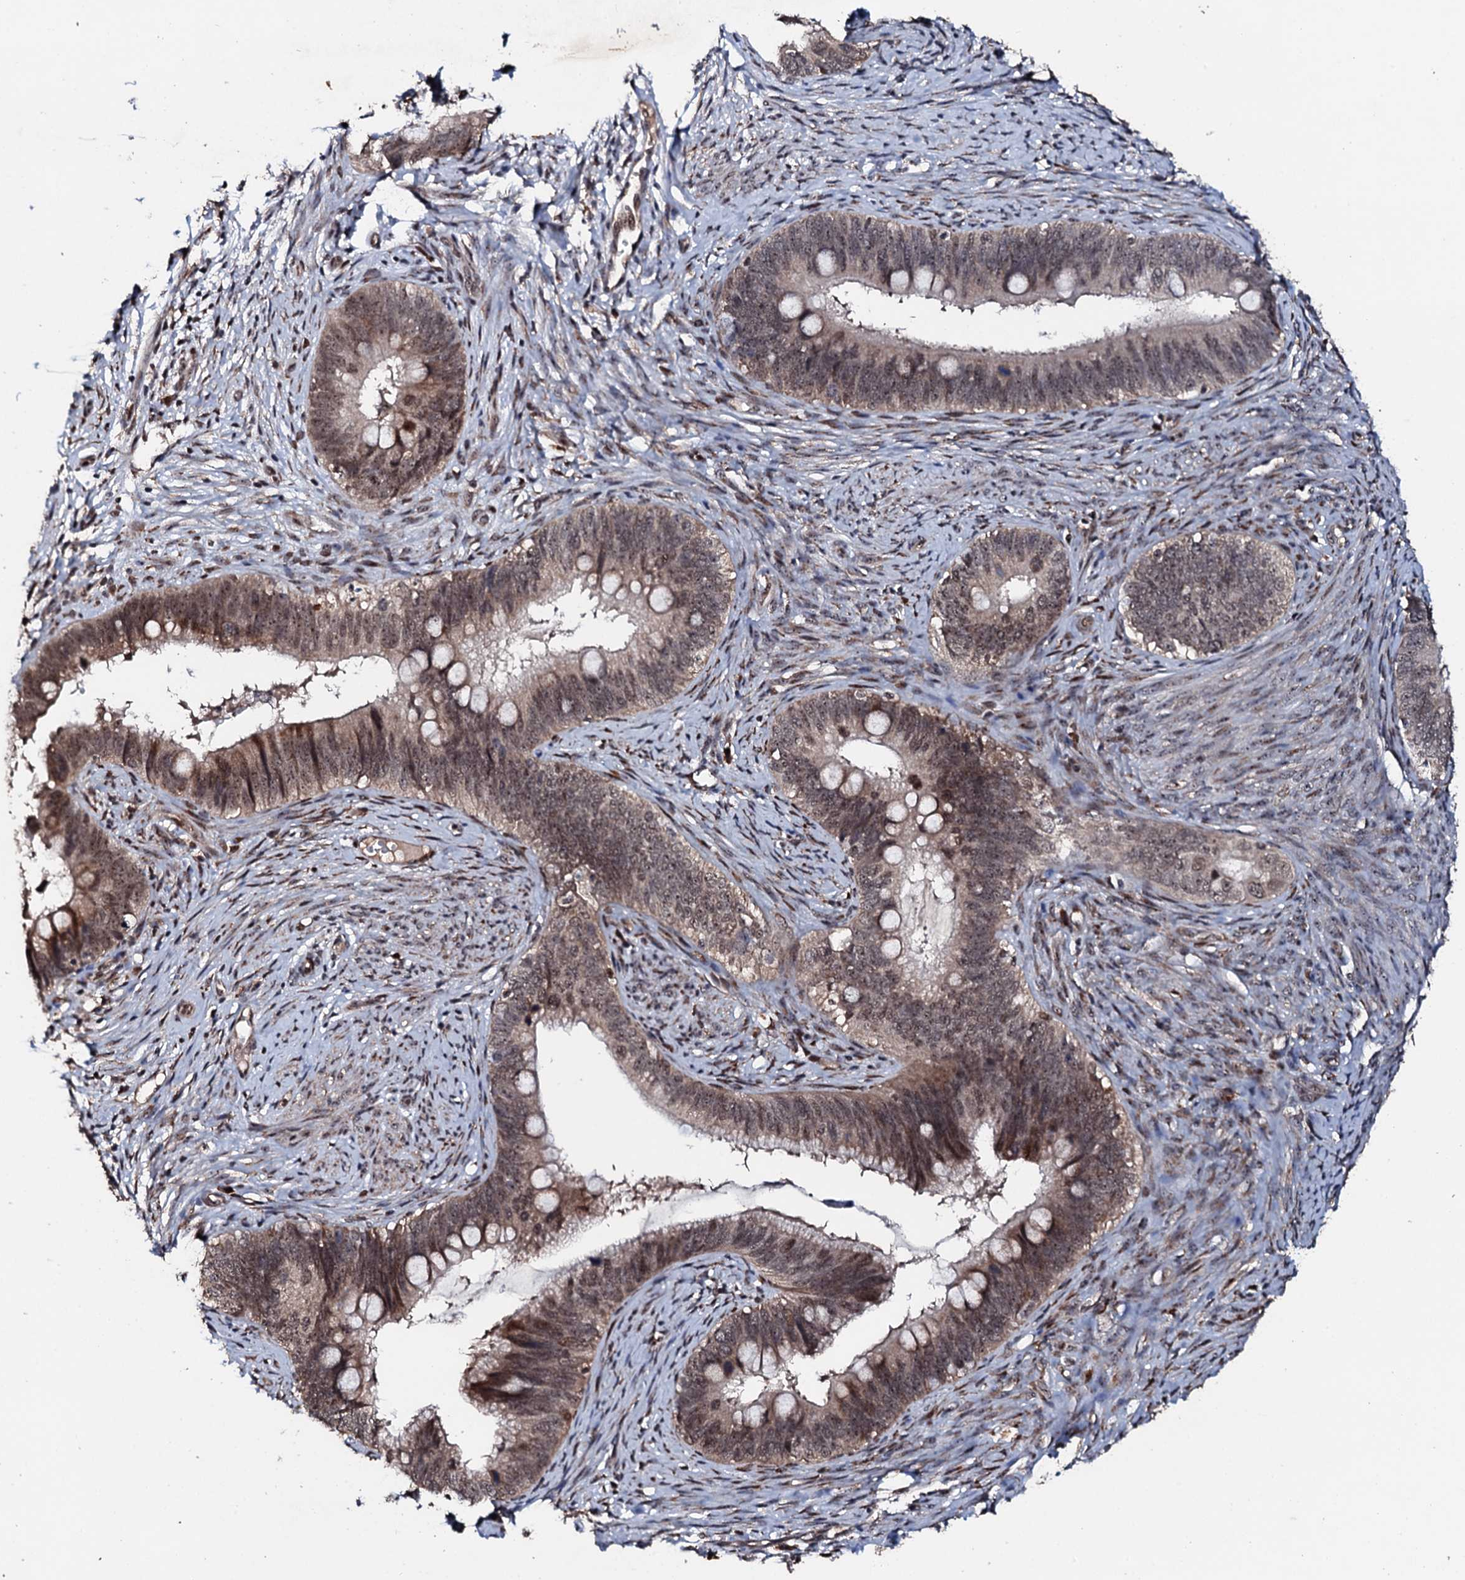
{"staining": {"intensity": "weak", "quantity": ">75%", "location": "cytoplasmic/membranous,nuclear"}, "tissue": "cervical cancer", "cell_type": "Tumor cells", "image_type": "cancer", "snomed": [{"axis": "morphology", "description": "Adenocarcinoma, NOS"}, {"axis": "topography", "description": "Cervix"}], "caption": "IHC histopathology image of neoplastic tissue: cervical adenocarcinoma stained using immunohistochemistry (IHC) demonstrates low levels of weak protein expression localized specifically in the cytoplasmic/membranous and nuclear of tumor cells, appearing as a cytoplasmic/membranous and nuclear brown color.", "gene": "FAM111A", "patient": {"sex": "female", "age": 42}}